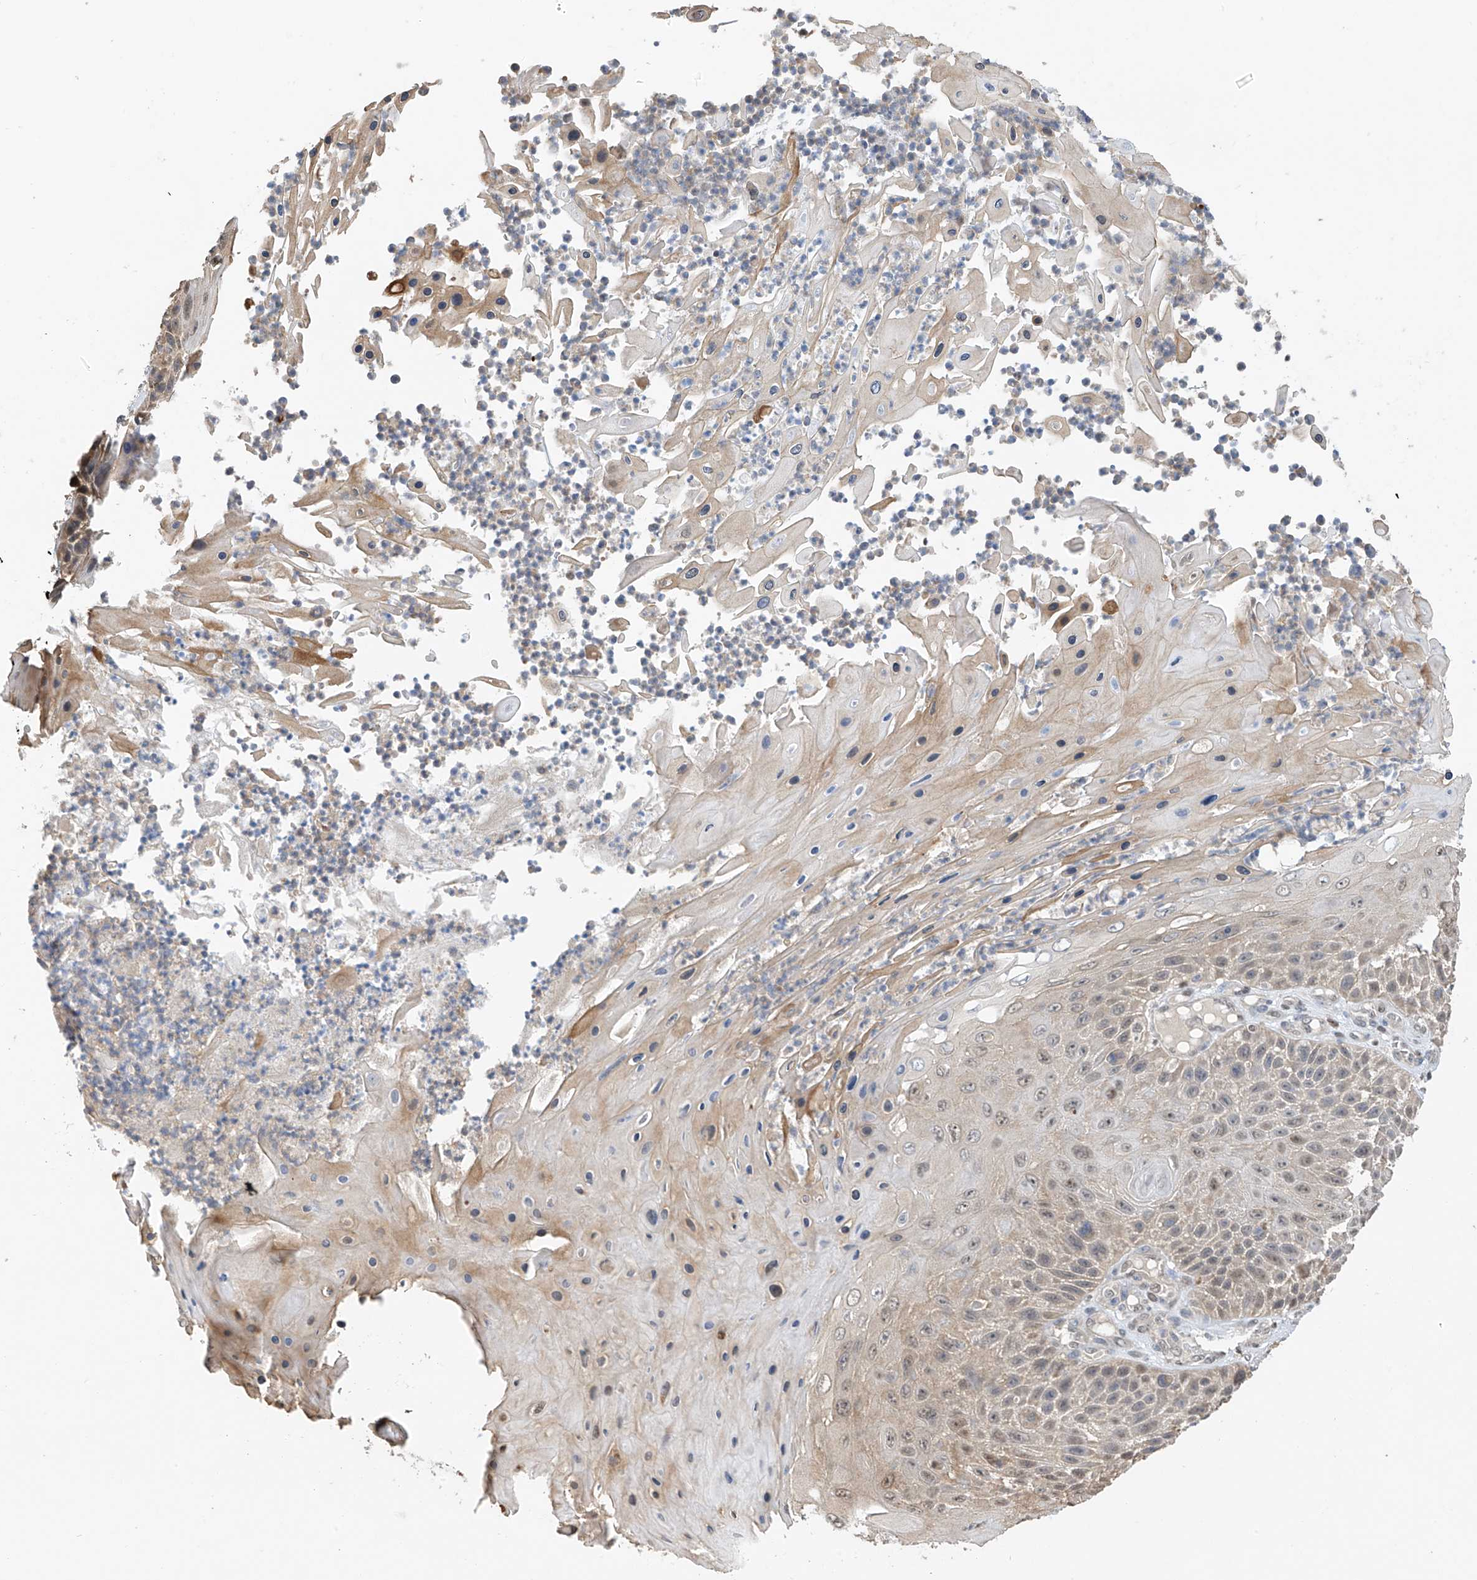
{"staining": {"intensity": "weak", "quantity": "<25%", "location": "cytoplasmic/membranous"}, "tissue": "skin cancer", "cell_type": "Tumor cells", "image_type": "cancer", "snomed": [{"axis": "morphology", "description": "Squamous cell carcinoma, NOS"}, {"axis": "topography", "description": "Skin"}], "caption": "IHC histopathology image of human skin cancer (squamous cell carcinoma) stained for a protein (brown), which exhibits no staining in tumor cells.", "gene": "PMM1", "patient": {"sex": "female", "age": 88}}